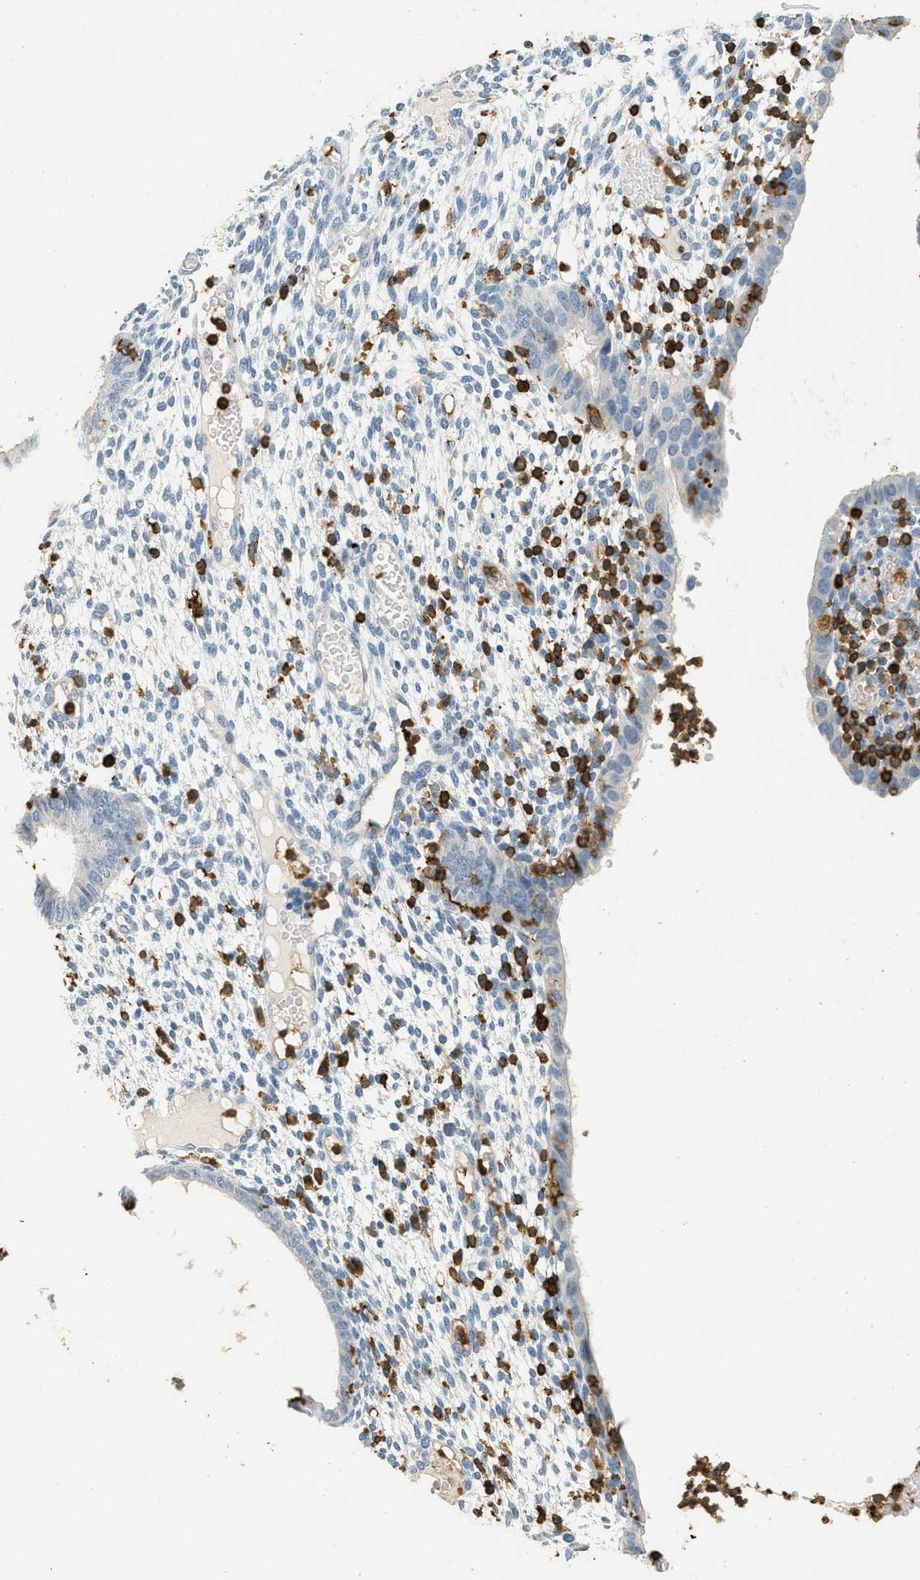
{"staining": {"intensity": "negative", "quantity": "none", "location": "none"}, "tissue": "endometrium", "cell_type": "Cells in endometrial stroma", "image_type": "normal", "snomed": [{"axis": "morphology", "description": "Normal tissue, NOS"}, {"axis": "topography", "description": "Endometrium"}], "caption": "Immunohistochemistry of normal human endometrium reveals no positivity in cells in endometrial stroma. (Brightfield microscopy of DAB (3,3'-diaminobenzidine) immunohistochemistry (IHC) at high magnification).", "gene": "LSP1", "patient": {"sex": "female", "age": 35}}